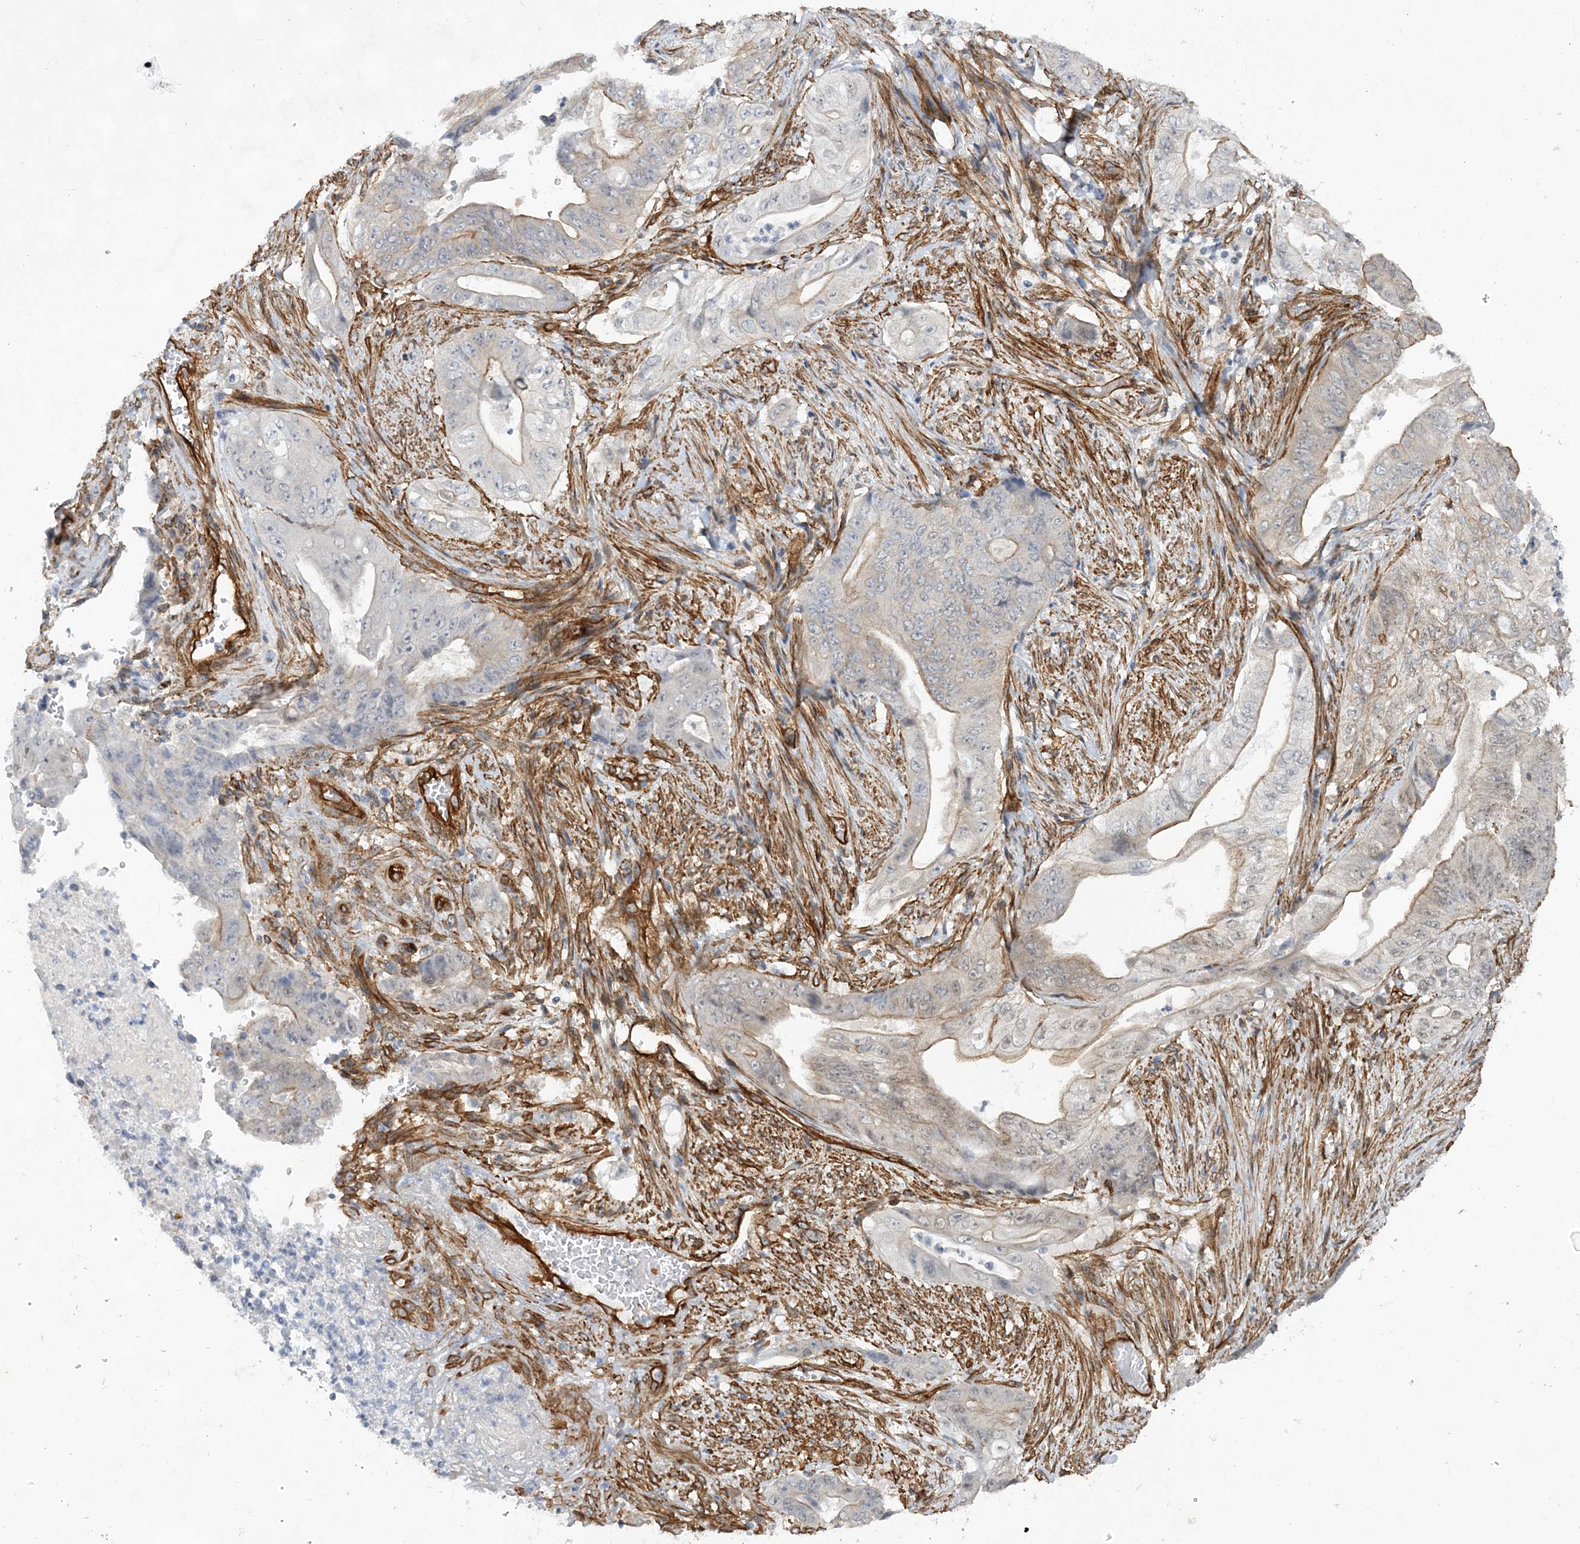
{"staining": {"intensity": "weak", "quantity": "<25%", "location": "cytoplasmic/membranous"}, "tissue": "stomach cancer", "cell_type": "Tumor cells", "image_type": "cancer", "snomed": [{"axis": "morphology", "description": "Adenocarcinoma, NOS"}, {"axis": "topography", "description": "Stomach"}], "caption": "The histopathology image exhibits no staining of tumor cells in stomach adenocarcinoma.", "gene": "RAI14", "patient": {"sex": "female", "age": 73}}